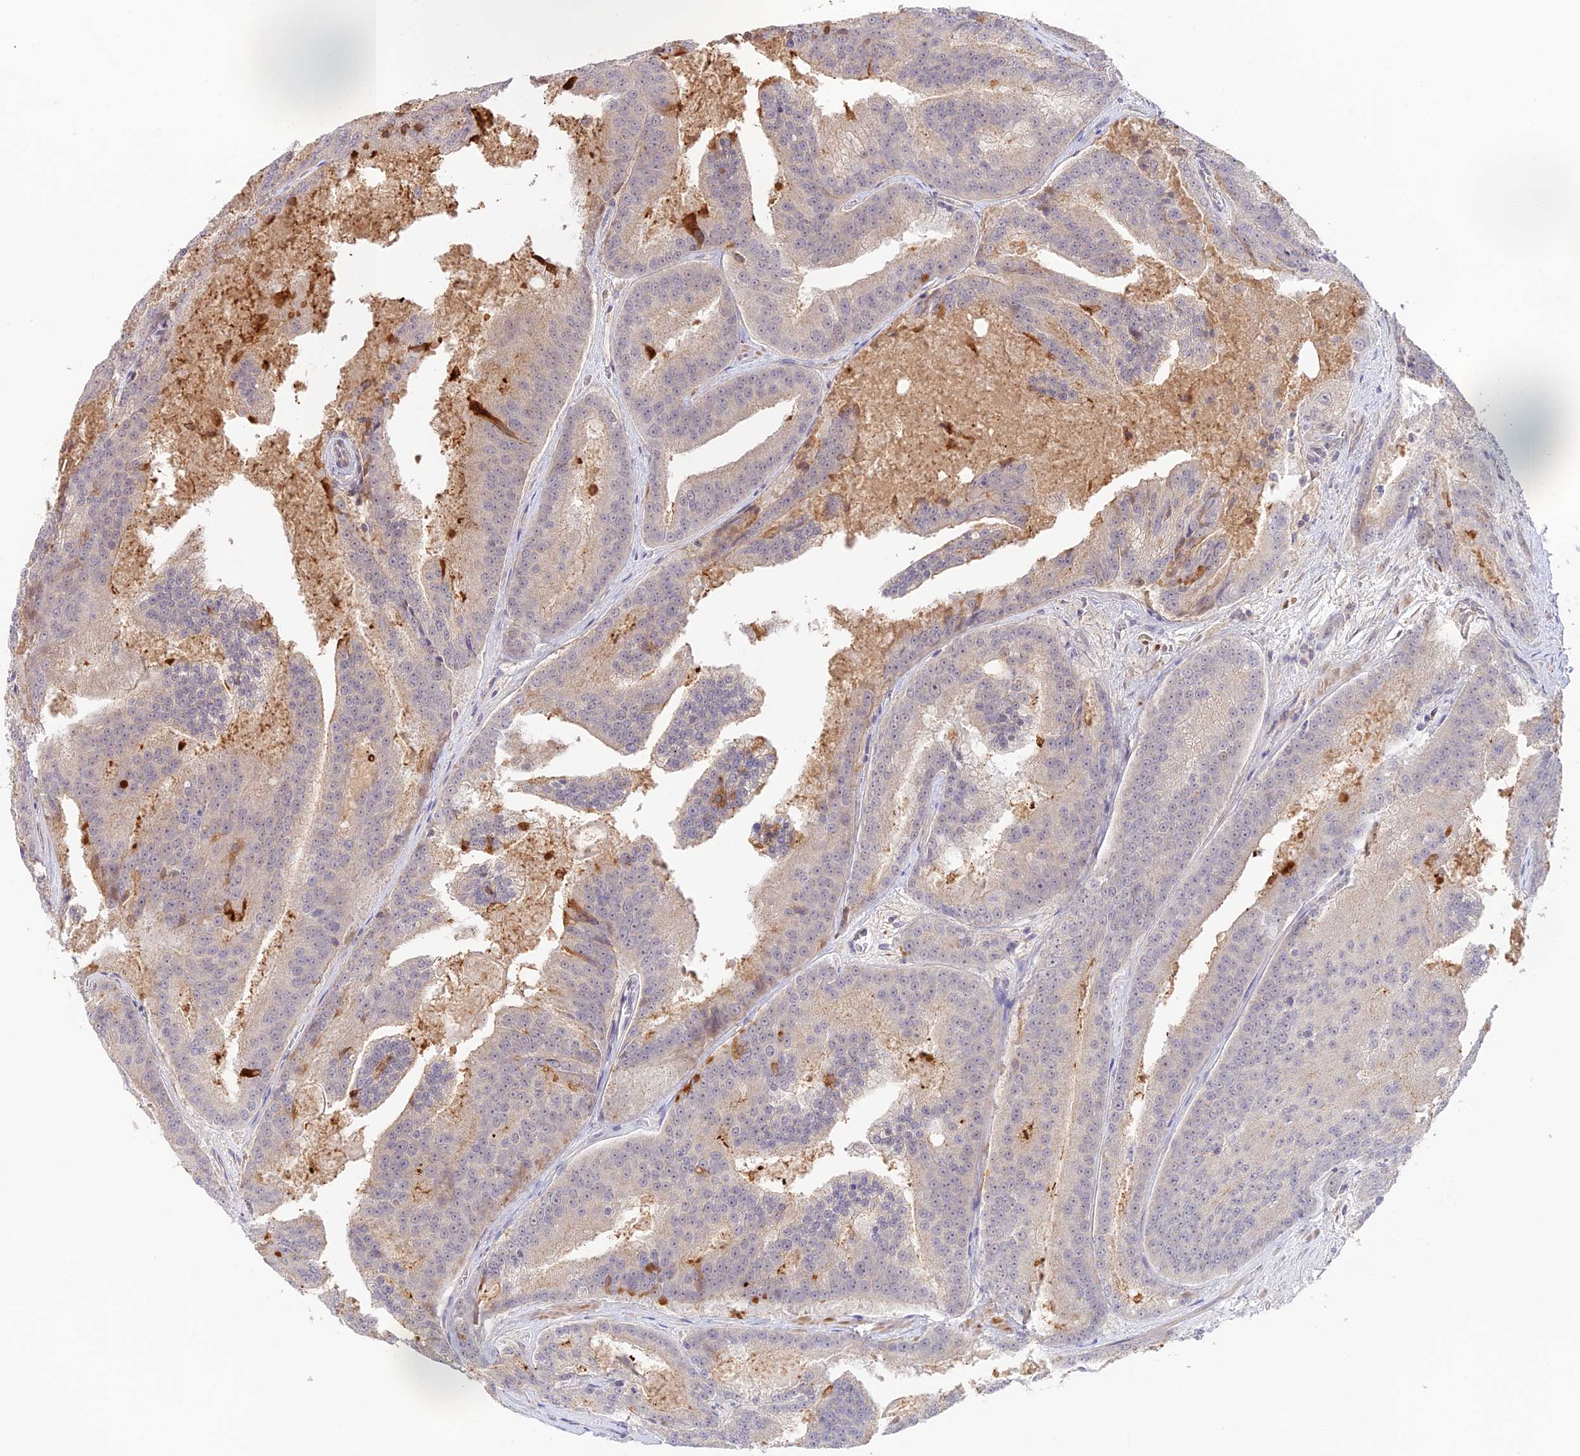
{"staining": {"intensity": "negative", "quantity": "none", "location": "none"}, "tissue": "prostate cancer", "cell_type": "Tumor cells", "image_type": "cancer", "snomed": [{"axis": "morphology", "description": "Adenocarcinoma, High grade"}, {"axis": "topography", "description": "Prostate"}], "caption": "A micrograph of prostate cancer (adenocarcinoma (high-grade)) stained for a protein exhibits no brown staining in tumor cells. Brightfield microscopy of immunohistochemistry (IHC) stained with DAB (brown) and hematoxylin (blue), captured at high magnification.", "gene": "CAMSAP3", "patient": {"sex": "male", "age": 61}}